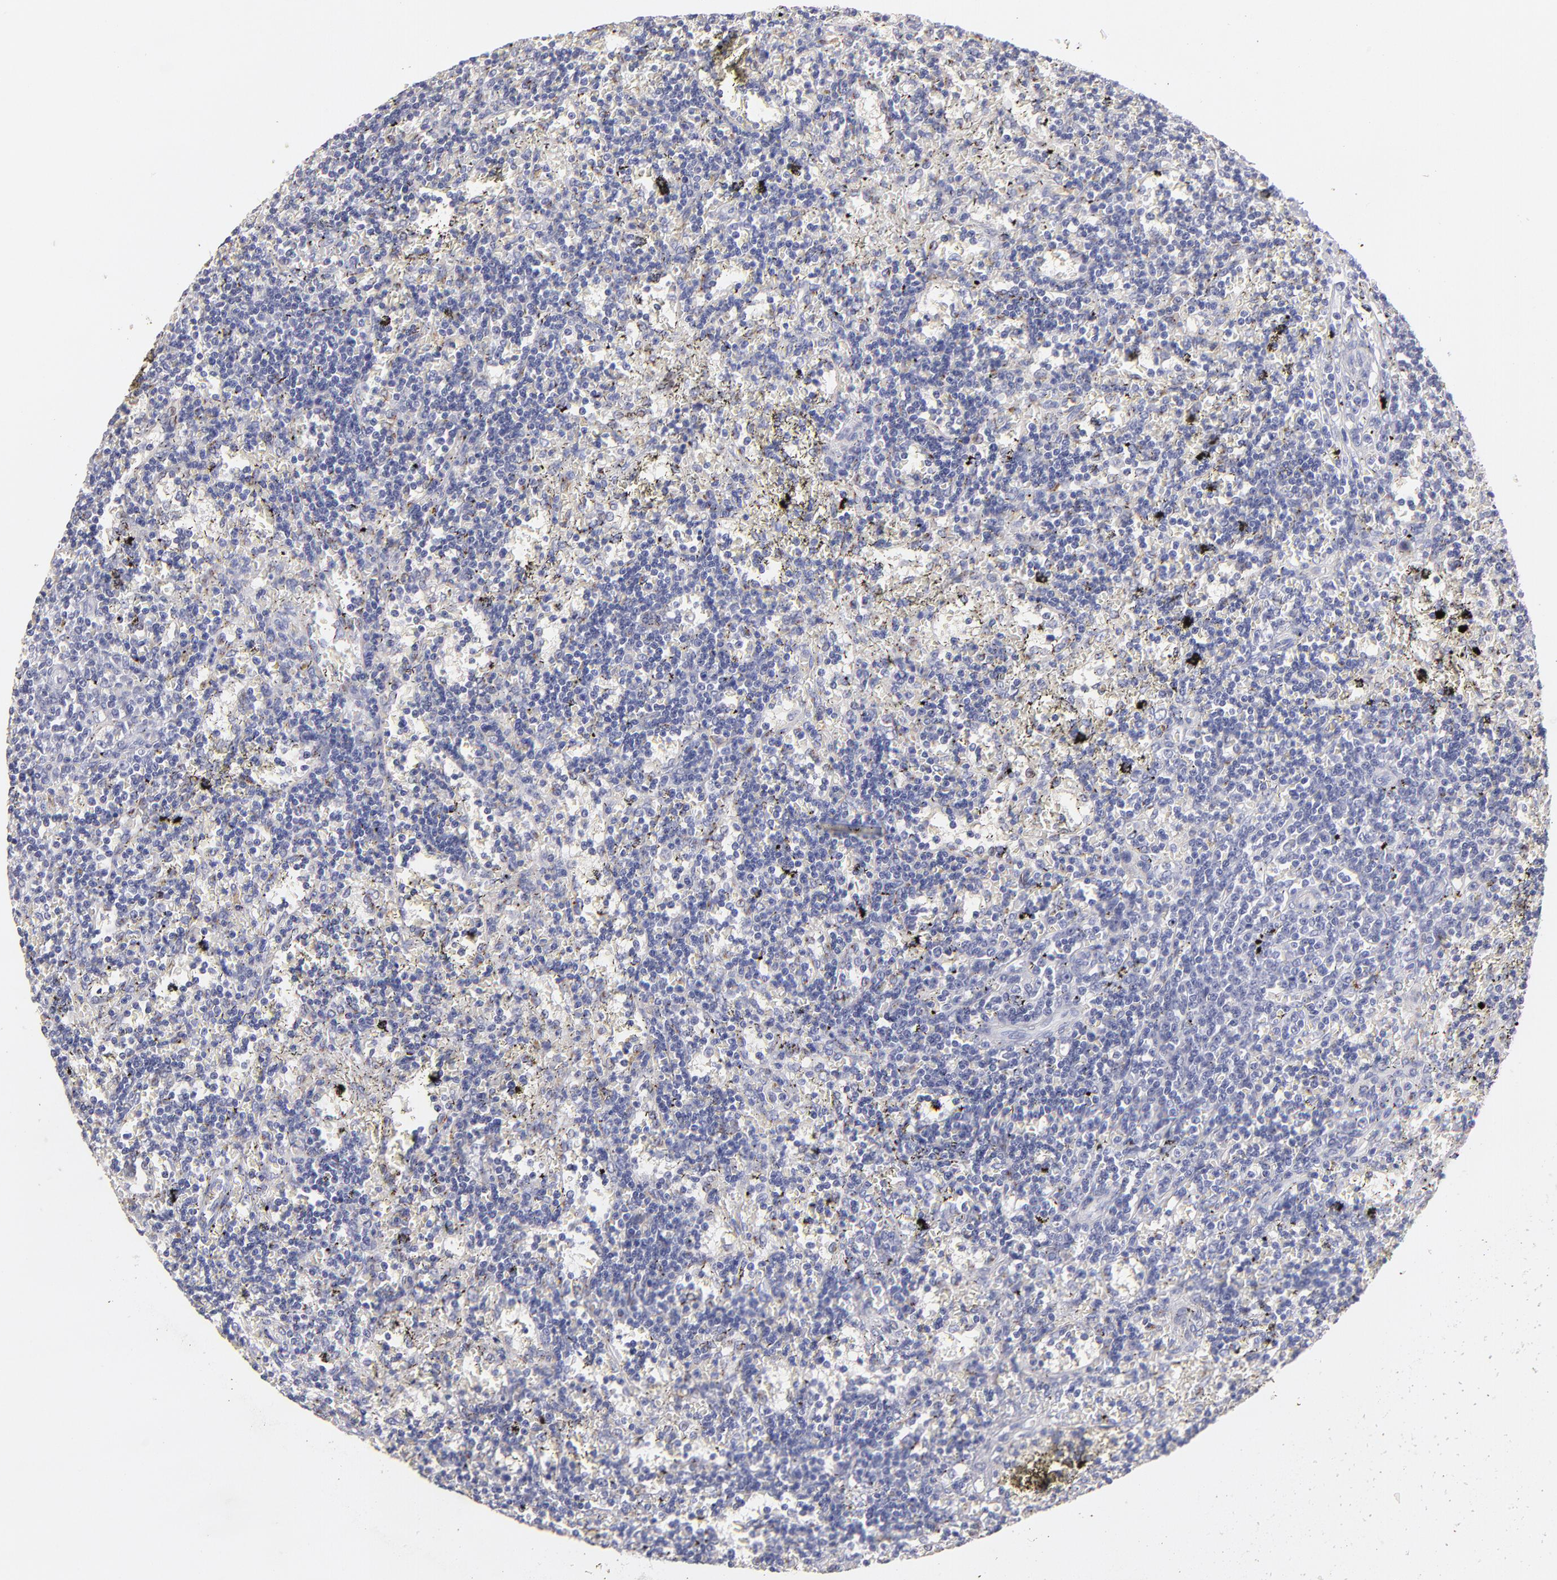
{"staining": {"intensity": "negative", "quantity": "none", "location": "none"}, "tissue": "lymphoma", "cell_type": "Tumor cells", "image_type": "cancer", "snomed": [{"axis": "morphology", "description": "Malignant lymphoma, non-Hodgkin's type, Low grade"}, {"axis": "topography", "description": "Spleen"}], "caption": "Immunohistochemistry micrograph of human malignant lymphoma, non-Hodgkin's type (low-grade) stained for a protein (brown), which demonstrates no expression in tumor cells. (DAB (3,3'-diaminobenzidine) immunohistochemistry visualized using brightfield microscopy, high magnification).", "gene": "PLVAP", "patient": {"sex": "male", "age": 60}}